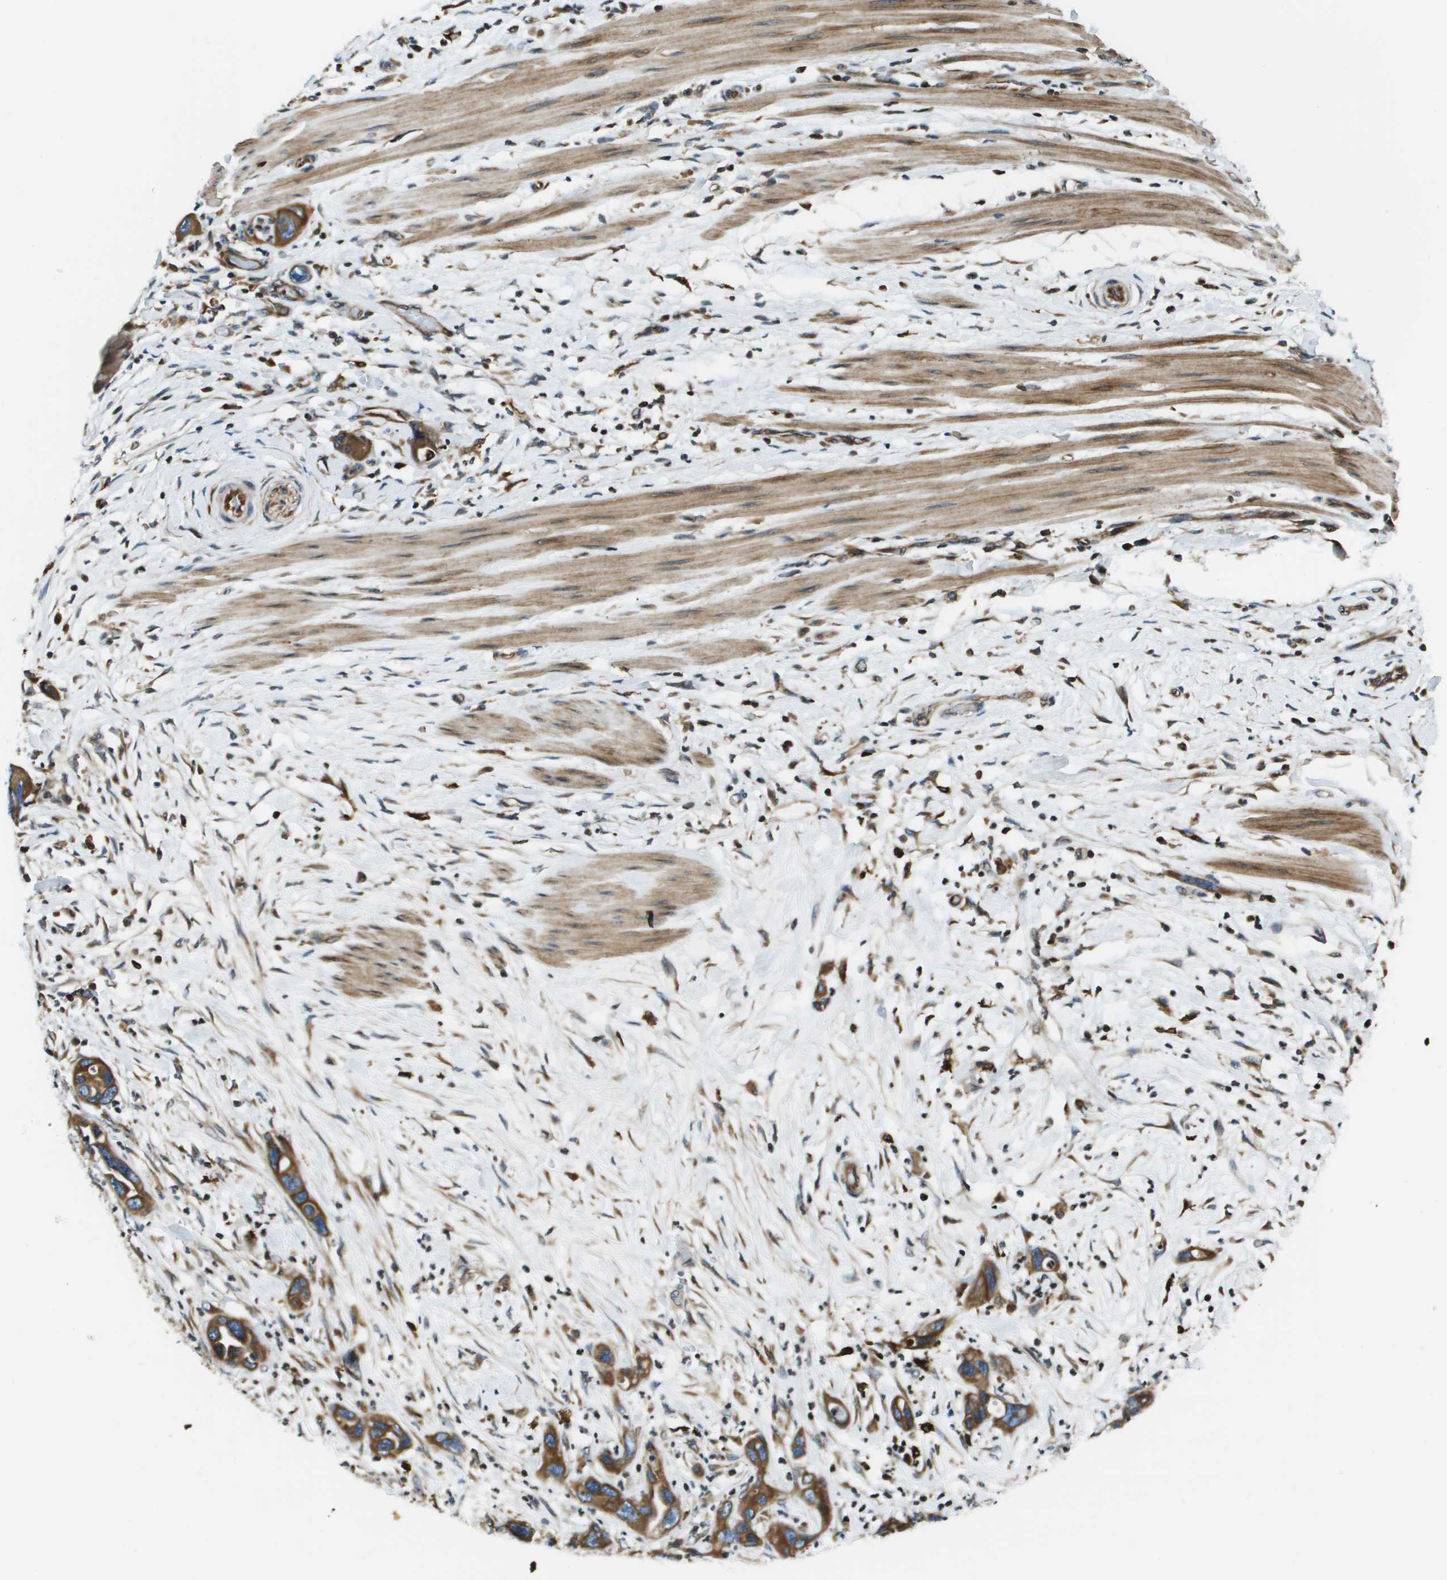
{"staining": {"intensity": "moderate", "quantity": ">75%", "location": "cytoplasmic/membranous"}, "tissue": "pancreatic cancer", "cell_type": "Tumor cells", "image_type": "cancer", "snomed": [{"axis": "morphology", "description": "Adenocarcinoma, NOS"}, {"axis": "topography", "description": "Pancreas"}], "caption": "Tumor cells exhibit moderate cytoplasmic/membranous positivity in approximately >75% of cells in pancreatic cancer. Nuclei are stained in blue.", "gene": "ESYT1", "patient": {"sex": "female", "age": 71}}